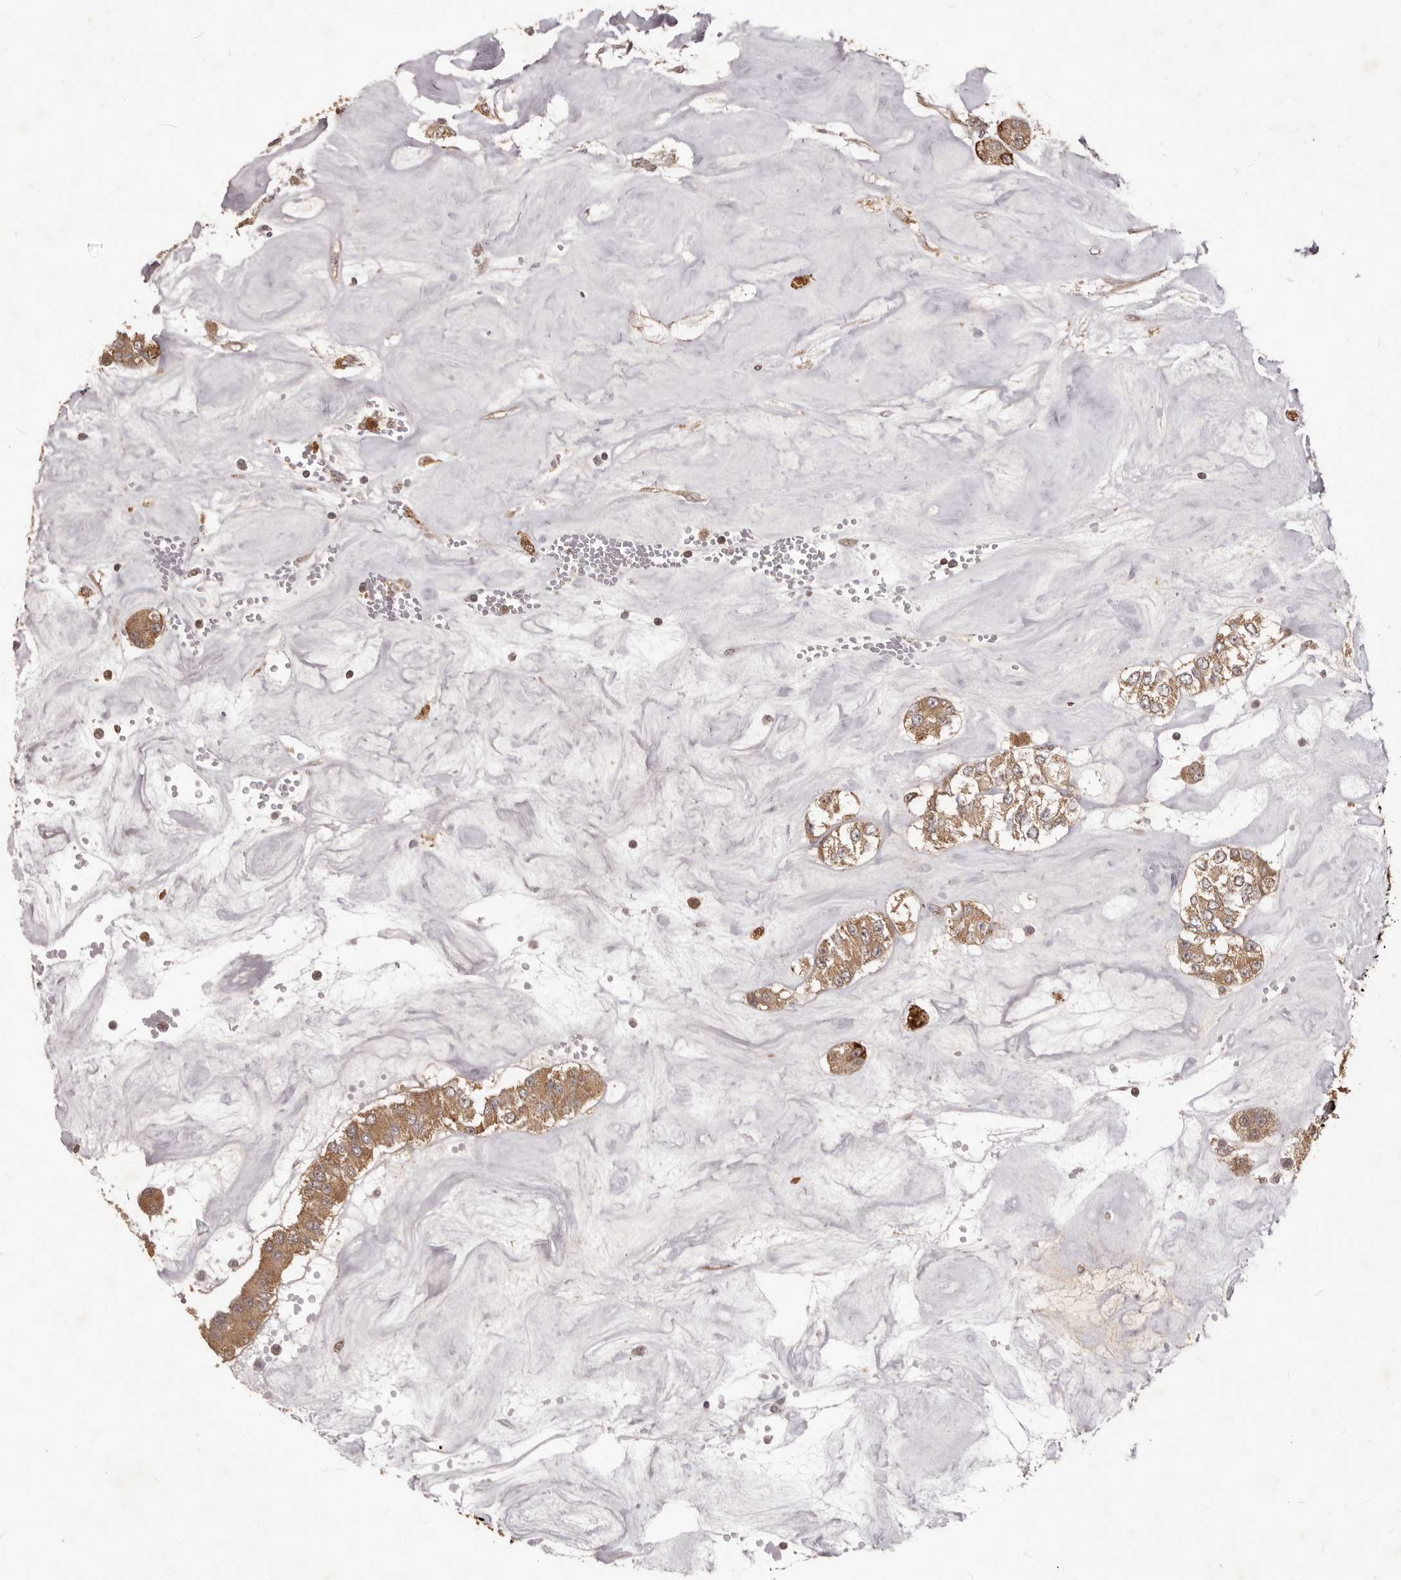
{"staining": {"intensity": "moderate", "quantity": ">75%", "location": "cytoplasmic/membranous"}, "tissue": "carcinoid", "cell_type": "Tumor cells", "image_type": "cancer", "snomed": [{"axis": "morphology", "description": "Carcinoid, malignant, NOS"}, {"axis": "topography", "description": "Pancreas"}], "caption": "Human carcinoid (malignant) stained with a brown dye demonstrates moderate cytoplasmic/membranous positive staining in approximately >75% of tumor cells.", "gene": "MTO1", "patient": {"sex": "male", "age": 41}}